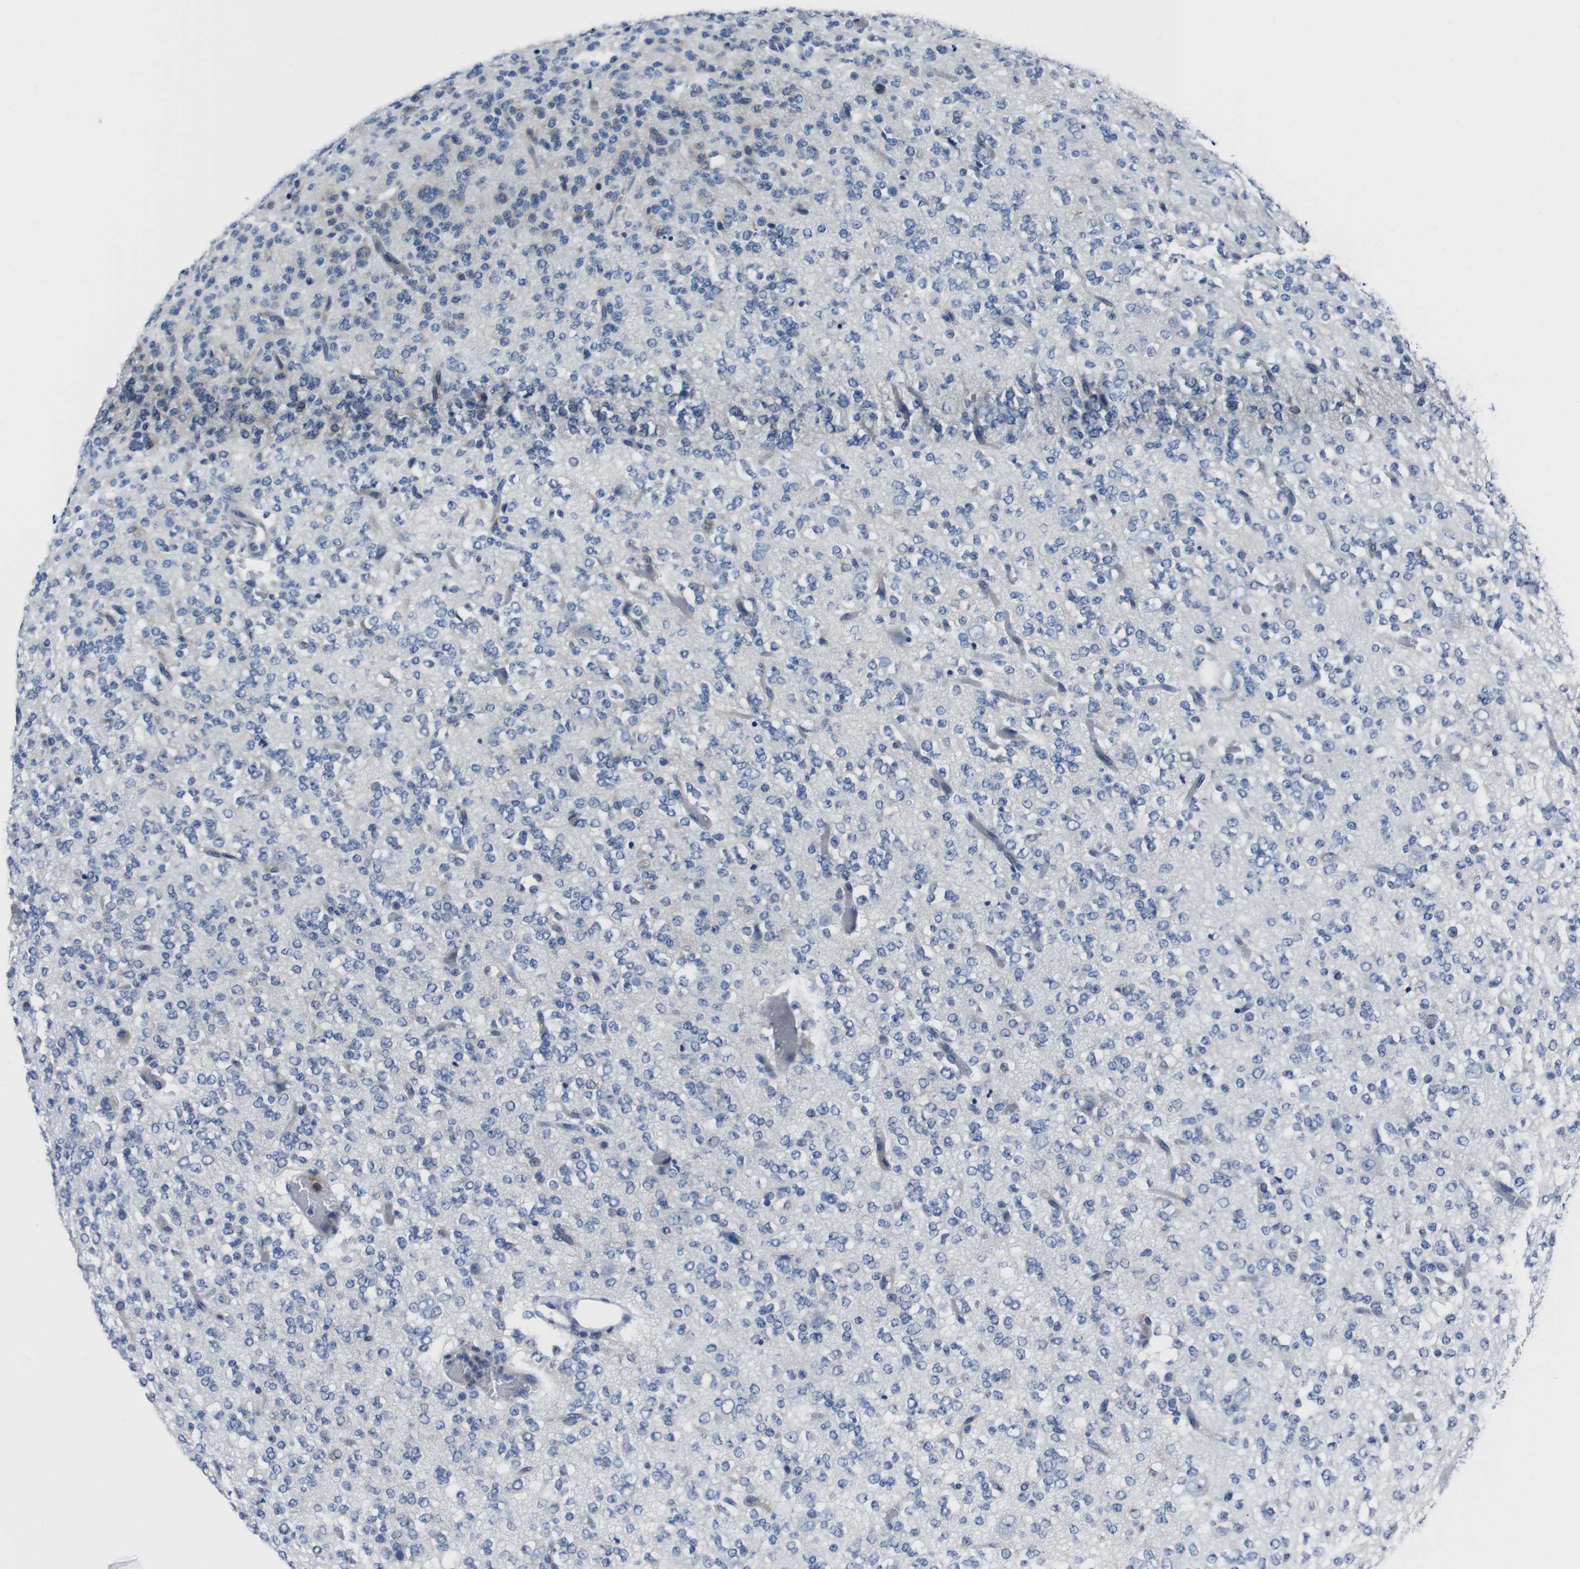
{"staining": {"intensity": "weak", "quantity": "<25%", "location": "cytoplasmic/membranous"}, "tissue": "glioma", "cell_type": "Tumor cells", "image_type": "cancer", "snomed": [{"axis": "morphology", "description": "Glioma, malignant, Low grade"}, {"axis": "topography", "description": "Brain"}], "caption": "This is an immunohistochemistry (IHC) micrograph of human malignant glioma (low-grade). There is no staining in tumor cells.", "gene": "EIF4A1", "patient": {"sex": "male", "age": 38}}